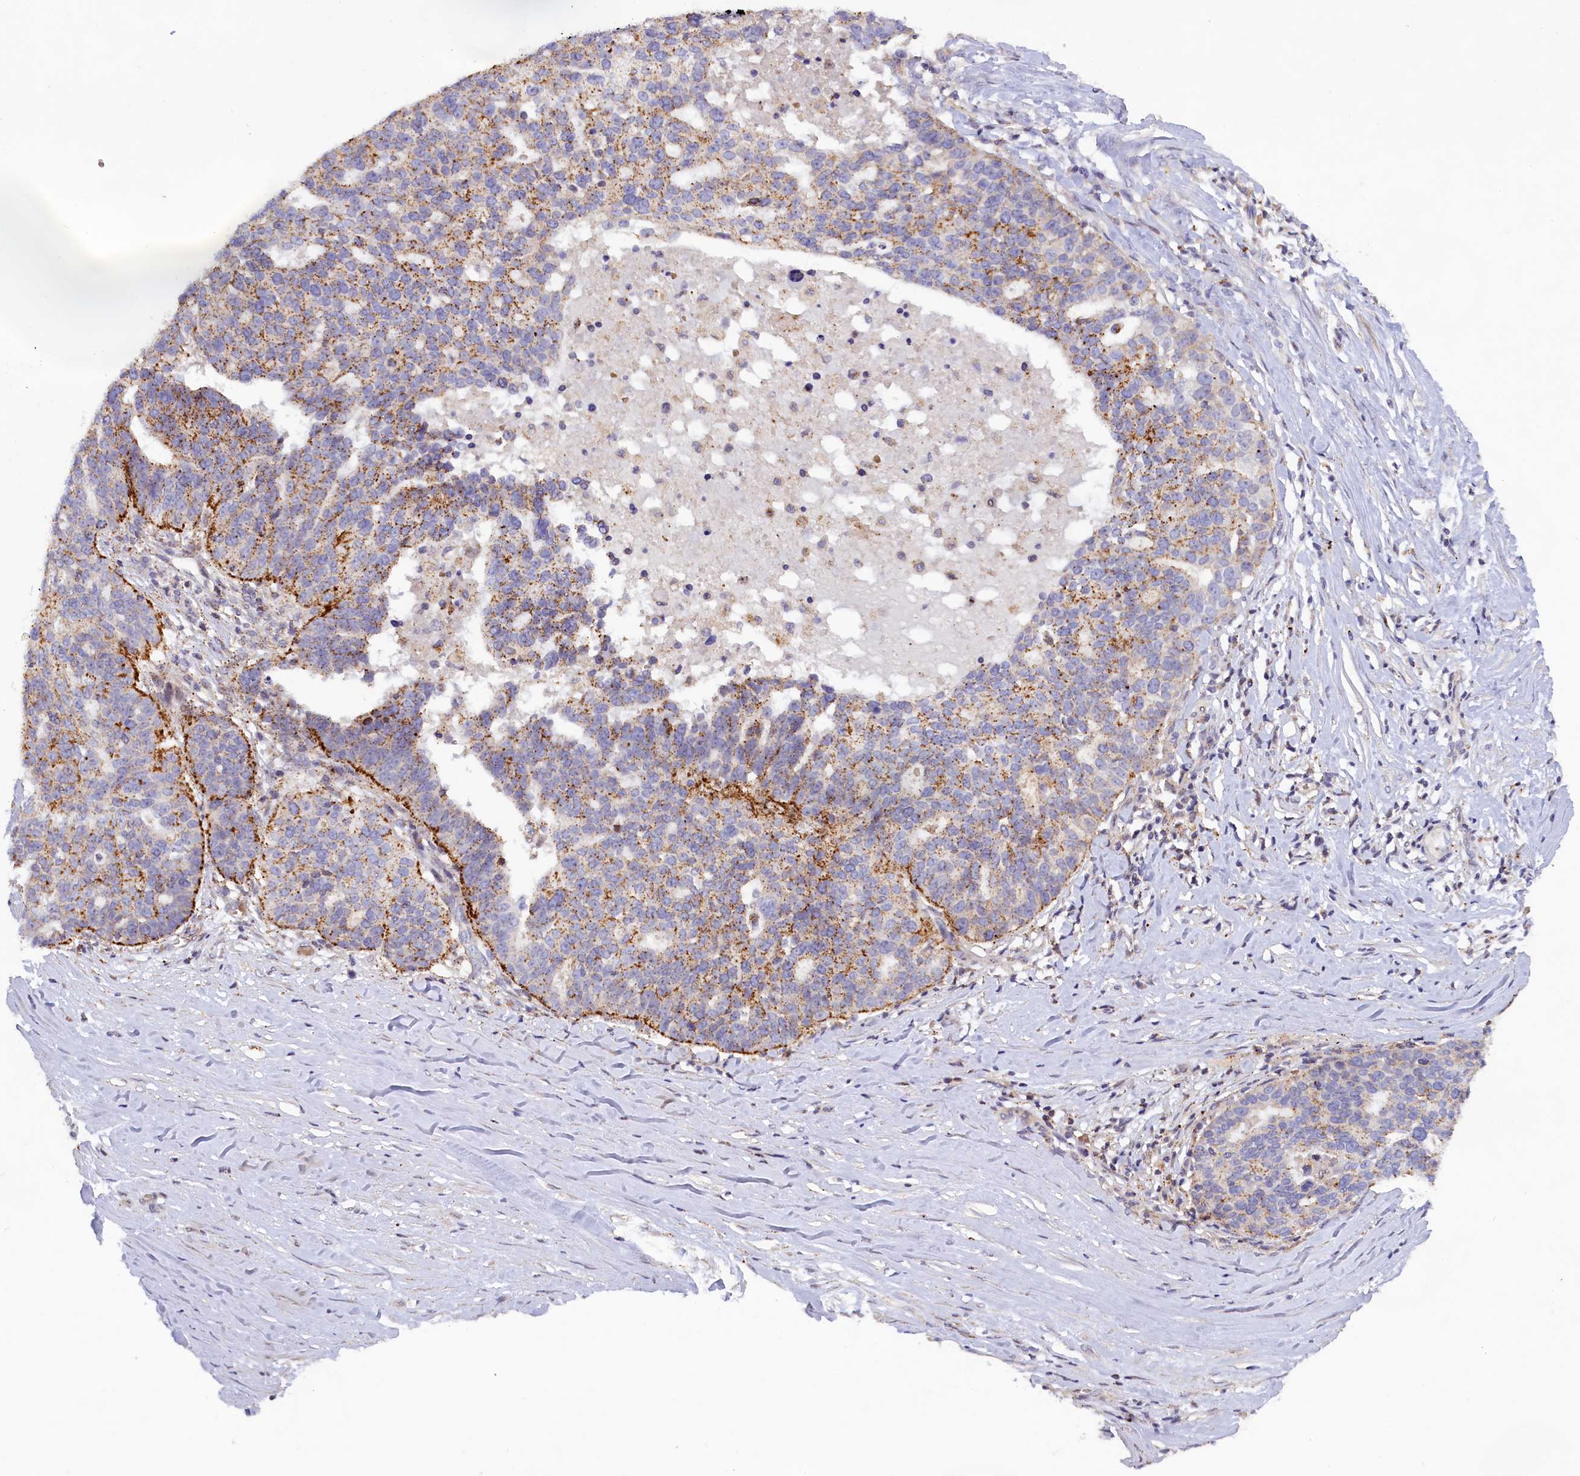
{"staining": {"intensity": "moderate", "quantity": ">75%", "location": "cytoplasmic/membranous"}, "tissue": "ovarian cancer", "cell_type": "Tumor cells", "image_type": "cancer", "snomed": [{"axis": "morphology", "description": "Cystadenocarcinoma, serous, NOS"}, {"axis": "topography", "description": "Ovary"}], "caption": "There is medium levels of moderate cytoplasmic/membranous positivity in tumor cells of ovarian serous cystadenocarcinoma, as demonstrated by immunohistochemical staining (brown color).", "gene": "HYKK", "patient": {"sex": "female", "age": 59}}